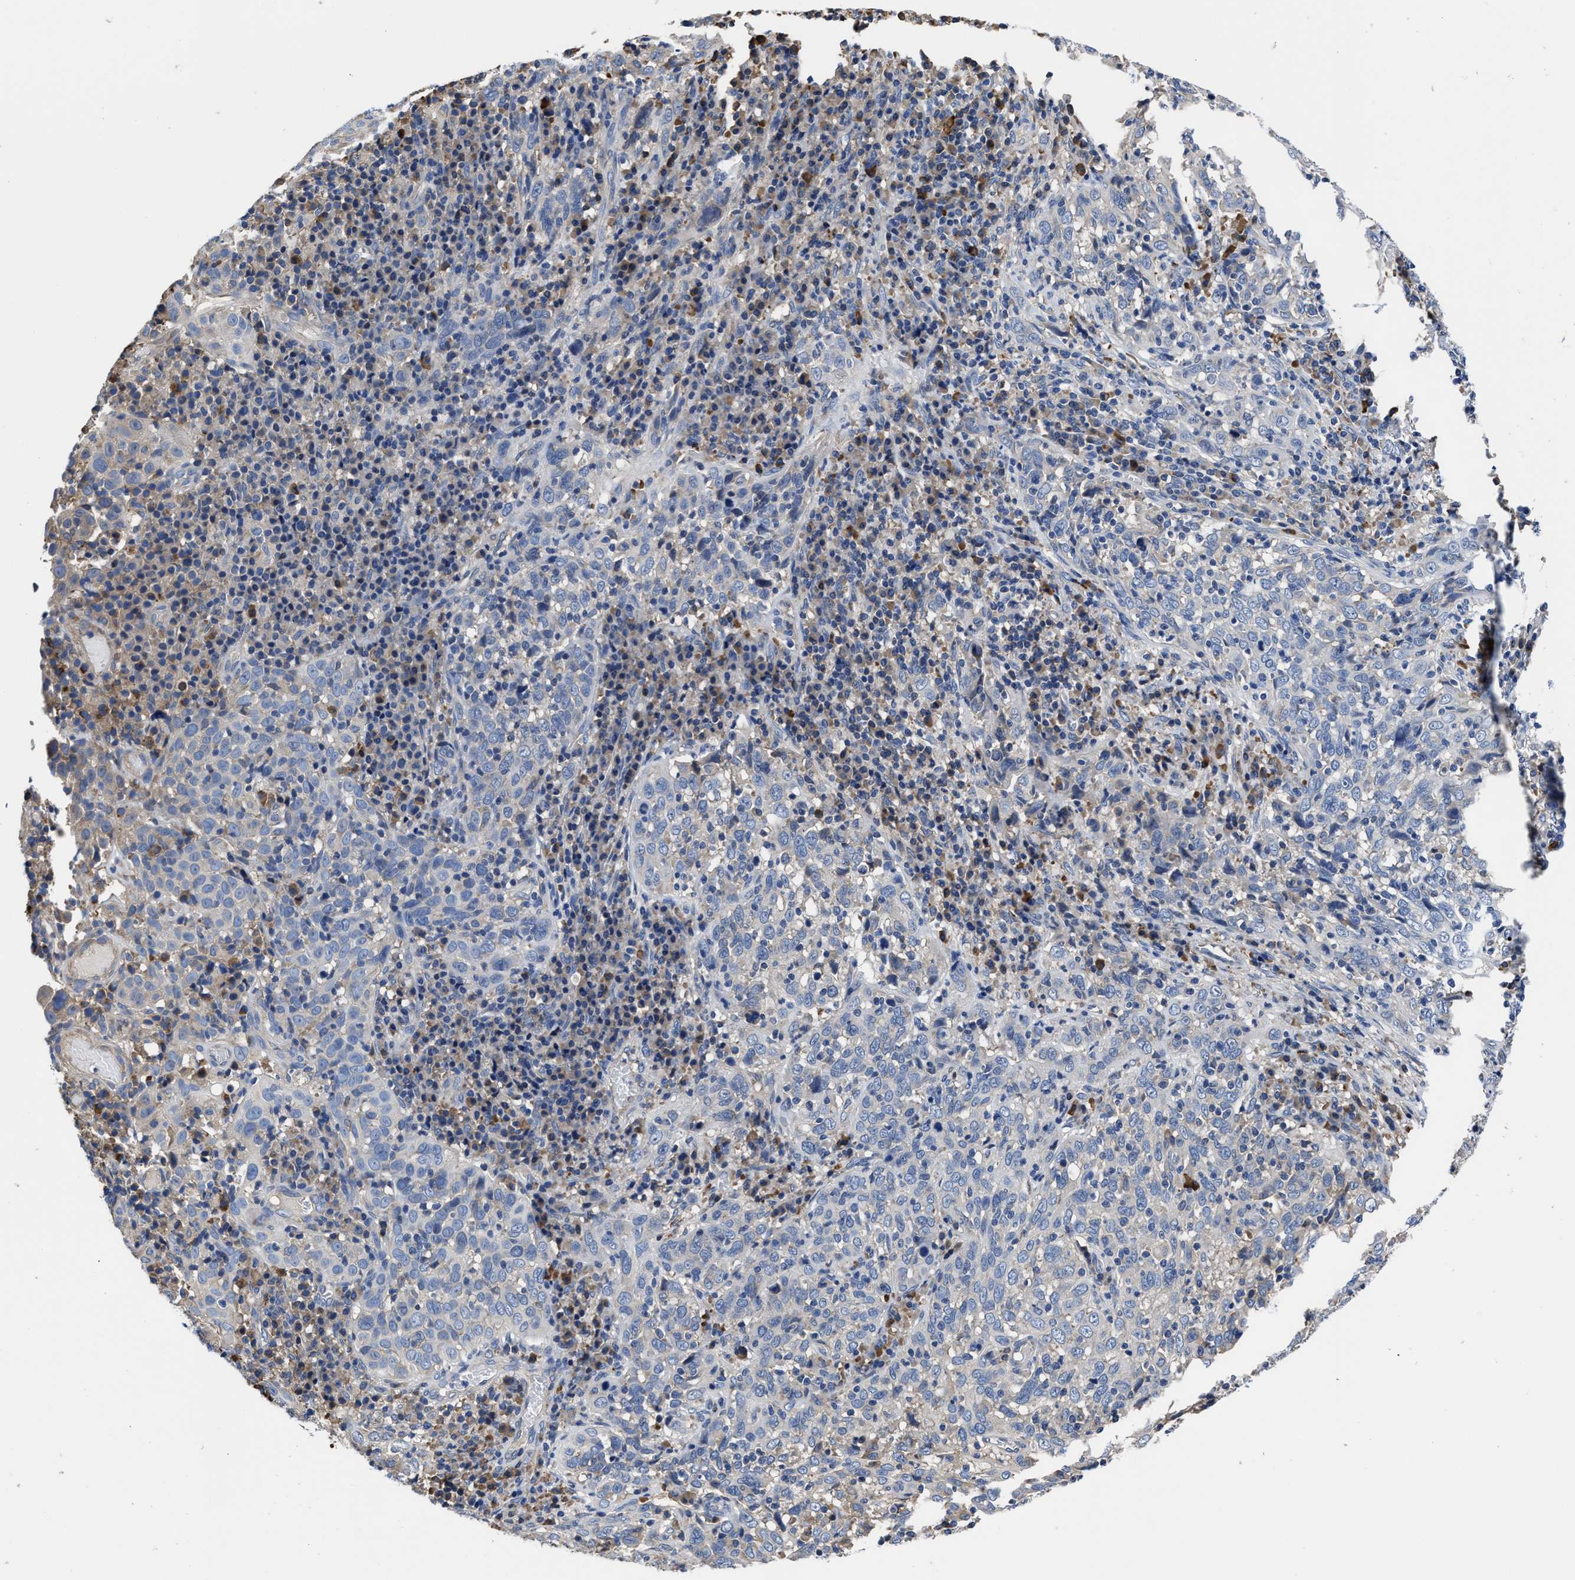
{"staining": {"intensity": "negative", "quantity": "none", "location": "none"}, "tissue": "cervical cancer", "cell_type": "Tumor cells", "image_type": "cancer", "snomed": [{"axis": "morphology", "description": "Squamous cell carcinoma, NOS"}, {"axis": "topography", "description": "Cervix"}], "caption": "This photomicrograph is of cervical cancer (squamous cell carcinoma) stained with IHC to label a protein in brown with the nuclei are counter-stained blue. There is no positivity in tumor cells.", "gene": "SRPK2", "patient": {"sex": "female", "age": 46}}